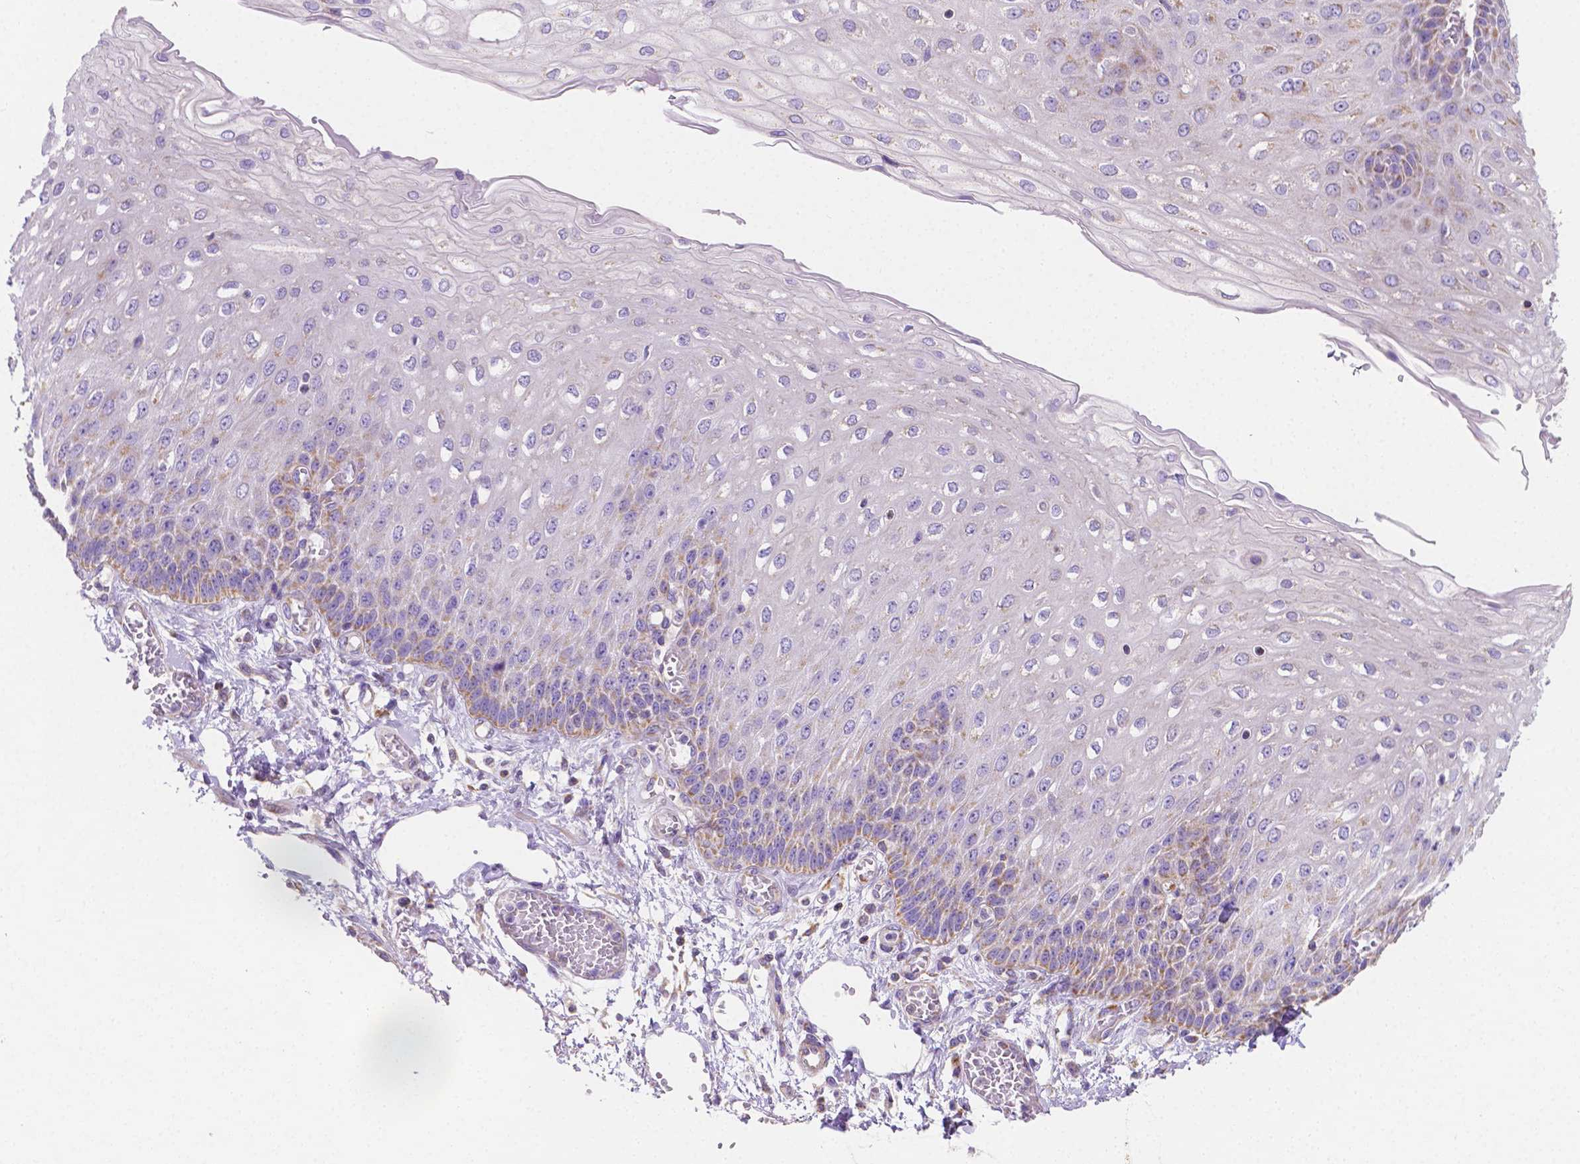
{"staining": {"intensity": "moderate", "quantity": "25%-75%", "location": "cytoplasmic/membranous"}, "tissue": "esophagus", "cell_type": "Squamous epithelial cells", "image_type": "normal", "snomed": [{"axis": "morphology", "description": "Normal tissue, NOS"}, {"axis": "morphology", "description": "Adenocarcinoma, NOS"}, {"axis": "topography", "description": "Esophagus"}], "caption": "IHC (DAB (3,3'-diaminobenzidine)) staining of normal esophagus exhibits moderate cytoplasmic/membranous protein expression in about 25%-75% of squamous epithelial cells. The protein is stained brown, and the nuclei are stained in blue (DAB IHC with brightfield microscopy, high magnification).", "gene": "SGTB", "patient": {"sex": "male", "age": 81}}